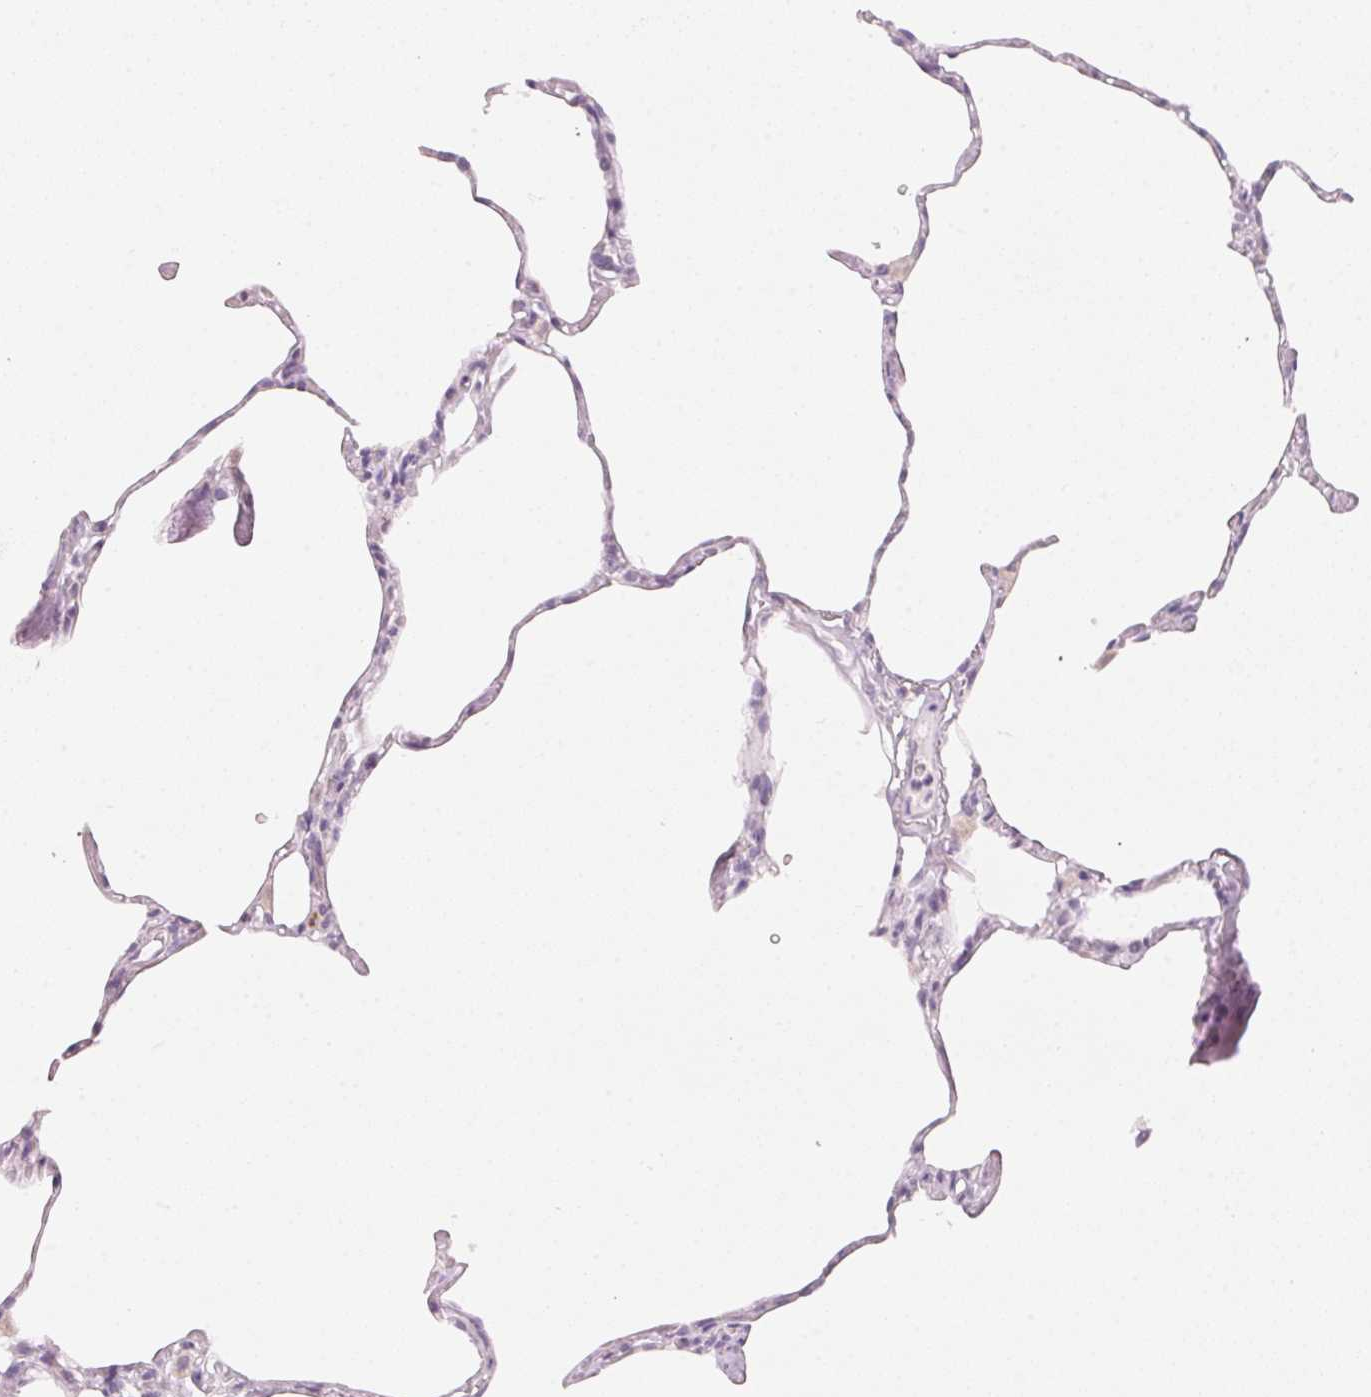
{"staining": {"intensity": "negative", "quantity": "none", "location": "none"}, "tissue": "lung", "cell_type": "Alveolar cells", "image_type": "normal", "snomed": [{"axis": "morphology", "description": "Normal tissue, NOS"}, {"axis": "topography", "description": "Lung"}], "caption": "This image is of unremarkable lung stained with immunohistochemistry to label a protein in brown with the nuclei are counter-stained blue. There is no staining in alveolar cells.", "gene": "HOXB13", "patient": {"sex": "male", "age": 65}}